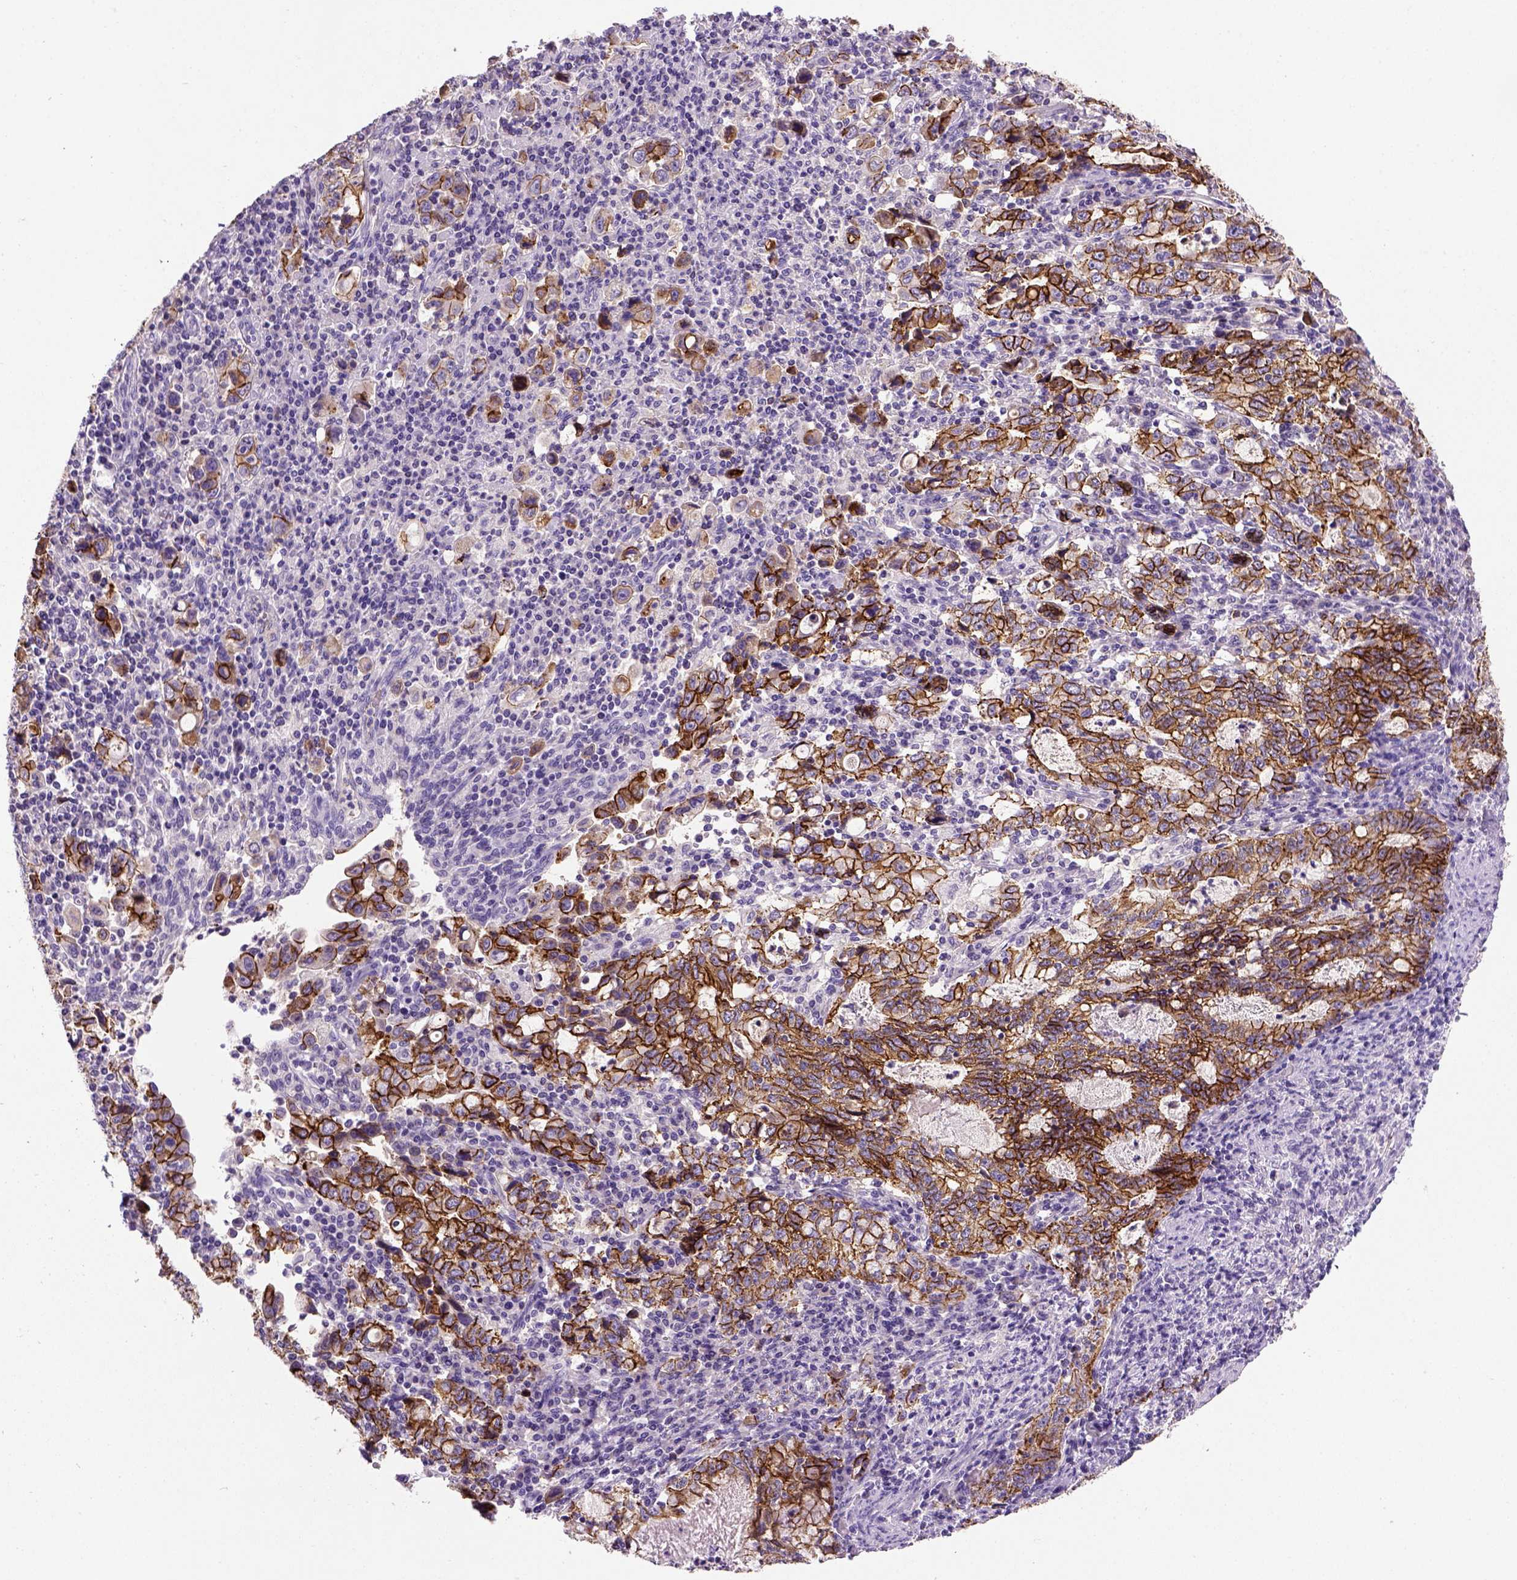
{"staining": {"intensity": "strong", "quantity": ">75%", "location": "cytoplasmic/membranous"}, "tissue": "stomach cancer", "cell_type": "Tumor cells", "image_type": "cancer", "snomed": [{"axis": "morphology", "description": "Adenocarcinoma, NOS"}, {"axis": "topography", "description": "Stomach, lower"}], "caption": "A brown stain shows strong cytoplasmic/membranous positivity of a protein in human stomach adenocarcinoma tumor cells.", "gene": "CDH1", "patient": {"sex": "female", "age": 72}}